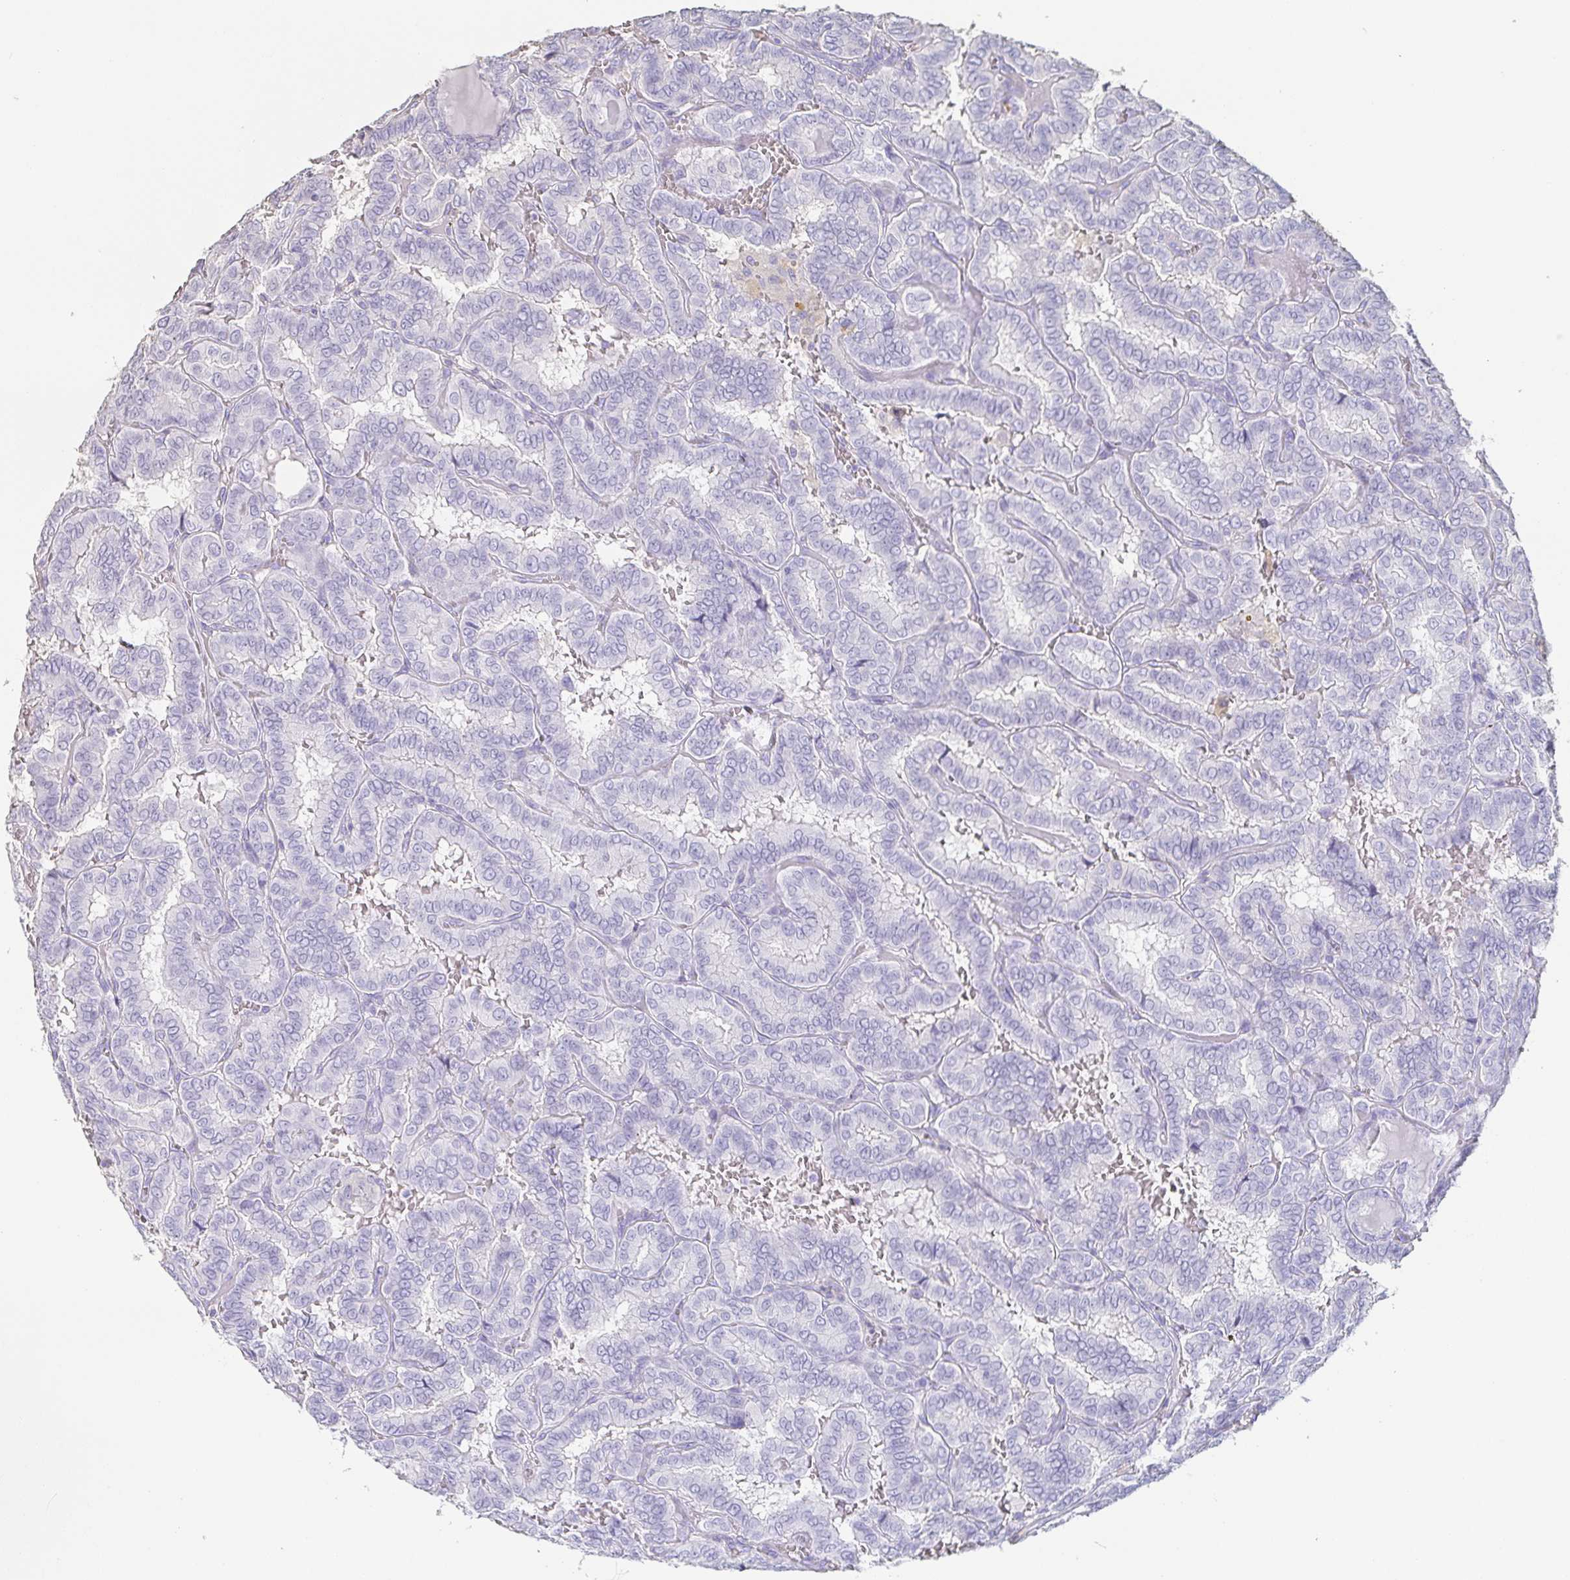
{"staining": {"intensity": "negative", "quantity": "none", "location": "none"}, "tissue": "thyroid cancer", "cell_type": "Tumor cells", "image_type": "cancer", "snomed": [{"axis": "morphology", "description": "Papillary adenocarcinoma, NOS"}, {"axis": "topography", "description": "Thyroid gland"}], "caption": "High power microscopy photomicrograph of an immunohistochemistry (IHC) micrograph of thyroid cancer, revealing no significant staining in tumor cells.", "gene": "BPIFA2", "patient": {"sex": "female", "age": 46}}